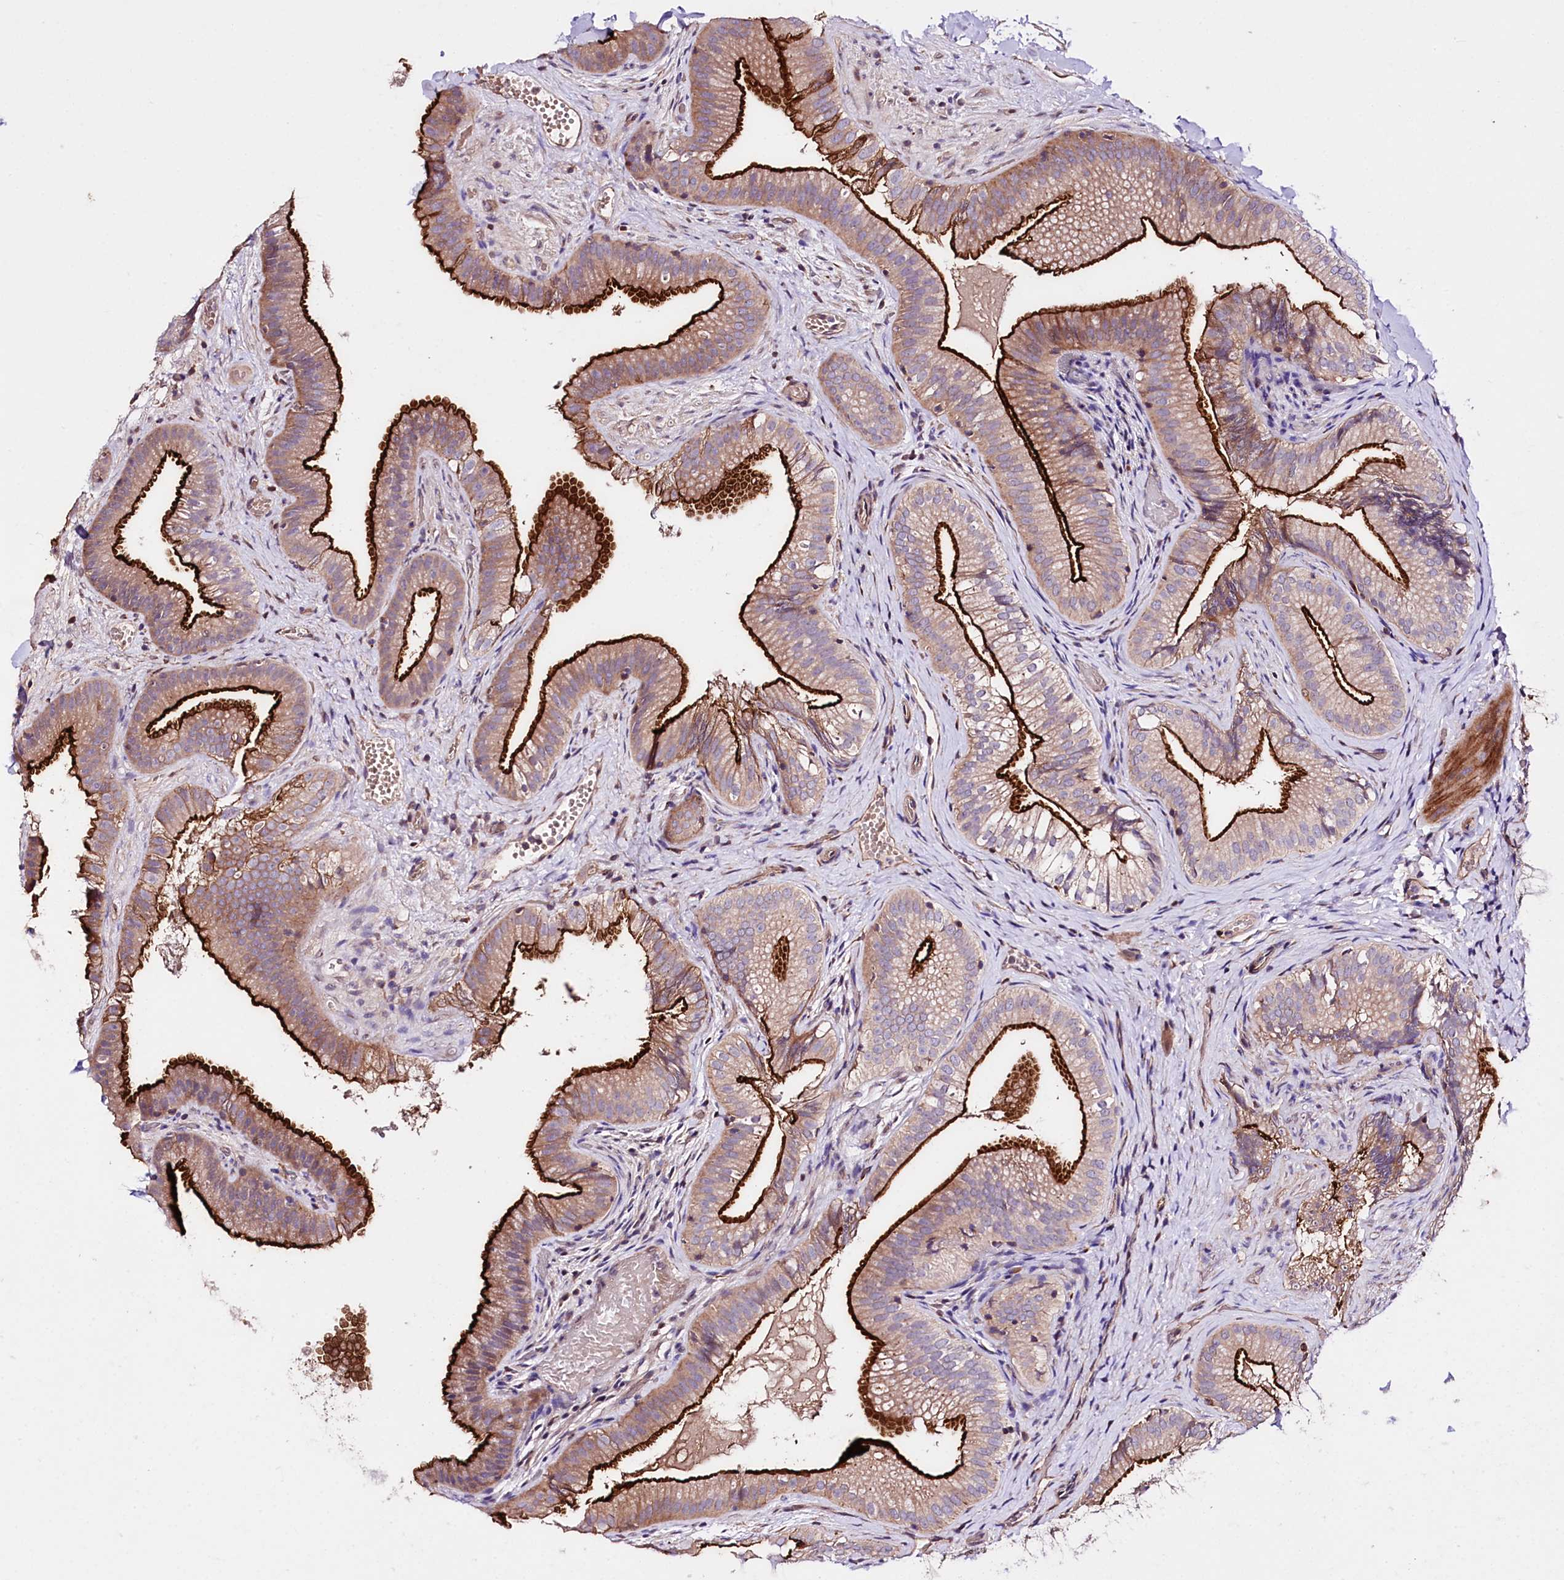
{"staining": {"intensity": "strong", "quantity": ">75%", "location": "cytoplasmic/membranous"}, "tissue": "gallbladder", "cell_type": "Glandular cells", "image_type": "normal", "snomed": [{"axis": "morphology", "description": "Normal tissue, NOS"}, {"axis": "topography", "description": "Gallbladder"}], "caption": "Immunohistochemistry (IHC) photomicrograph of benign gallbladder: human gallbladder stained using IHC shows high levels of strong protein expression localized specifically in the cytoplasmic/membranous of glandular cells, appearing as a cytoplasmic/membranous brown color.", "gene": "SLC7A1", "patient": {"sex": "female", "age": 30}}